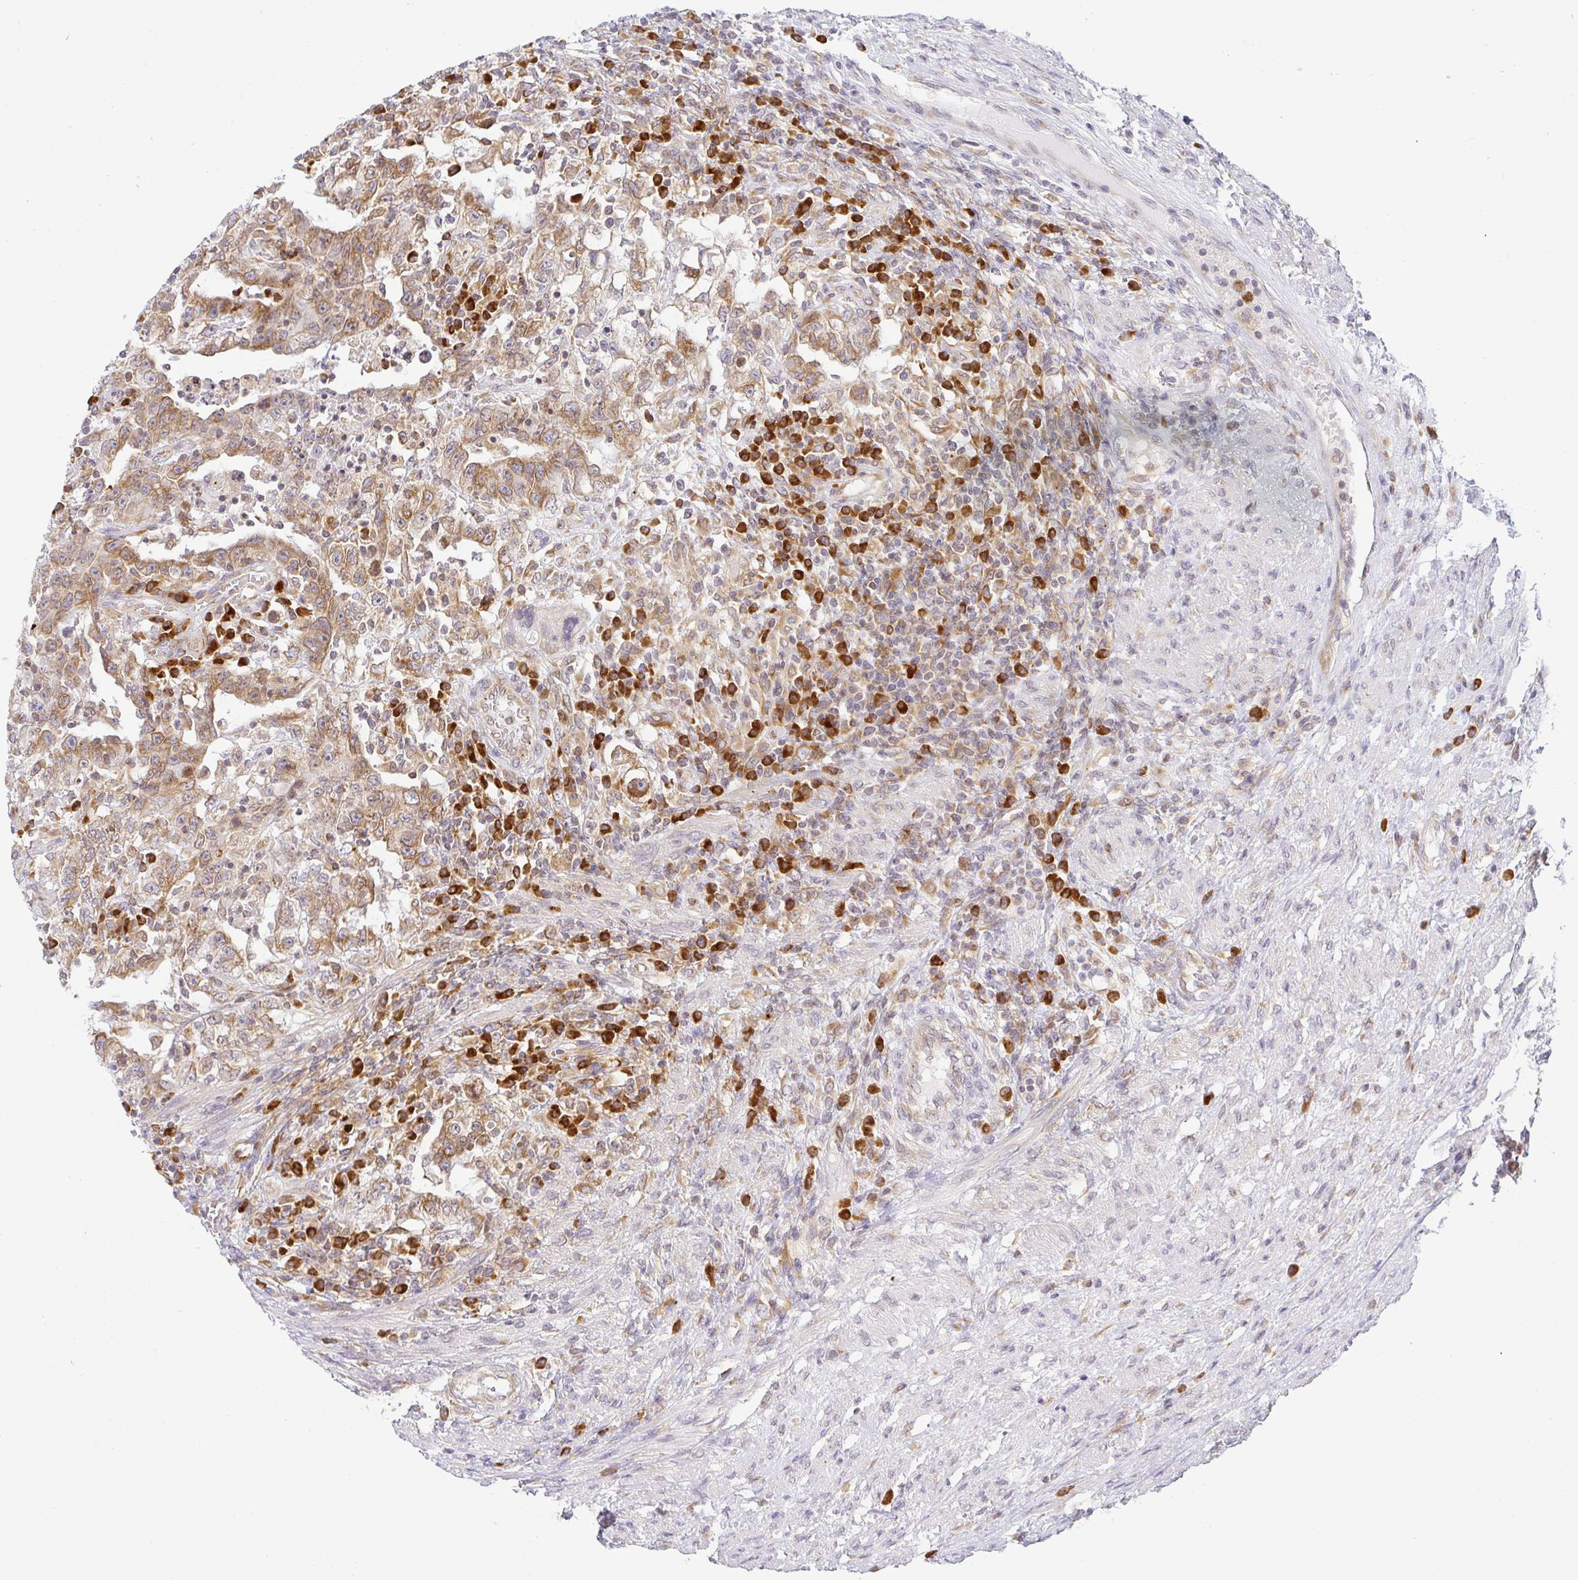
{"staining": {"intensity": "moderate", "quantity": ">75%", "location": "cytoplasmic/membranous"}, "tissue": "testis cancer", "cell_type": "Tumor cells", "image_type": "cancer", "snomed": [{"axis": "morphology", "description": "Carcinoma, Embryonal, NOS"}, {"axis": "topography", "description": "Testis"}], "caption": "This micrograph demonstrates testis cancer (embryonal carcinoma) stained with IHC to label a protein in brown. The cytoplasmic/membranous of tumor cells show moderate positivity for the protein. Nuclei are counter-stained blue.", "gene": "DERL2", "patient": {"sex": "male", "age": 26}}